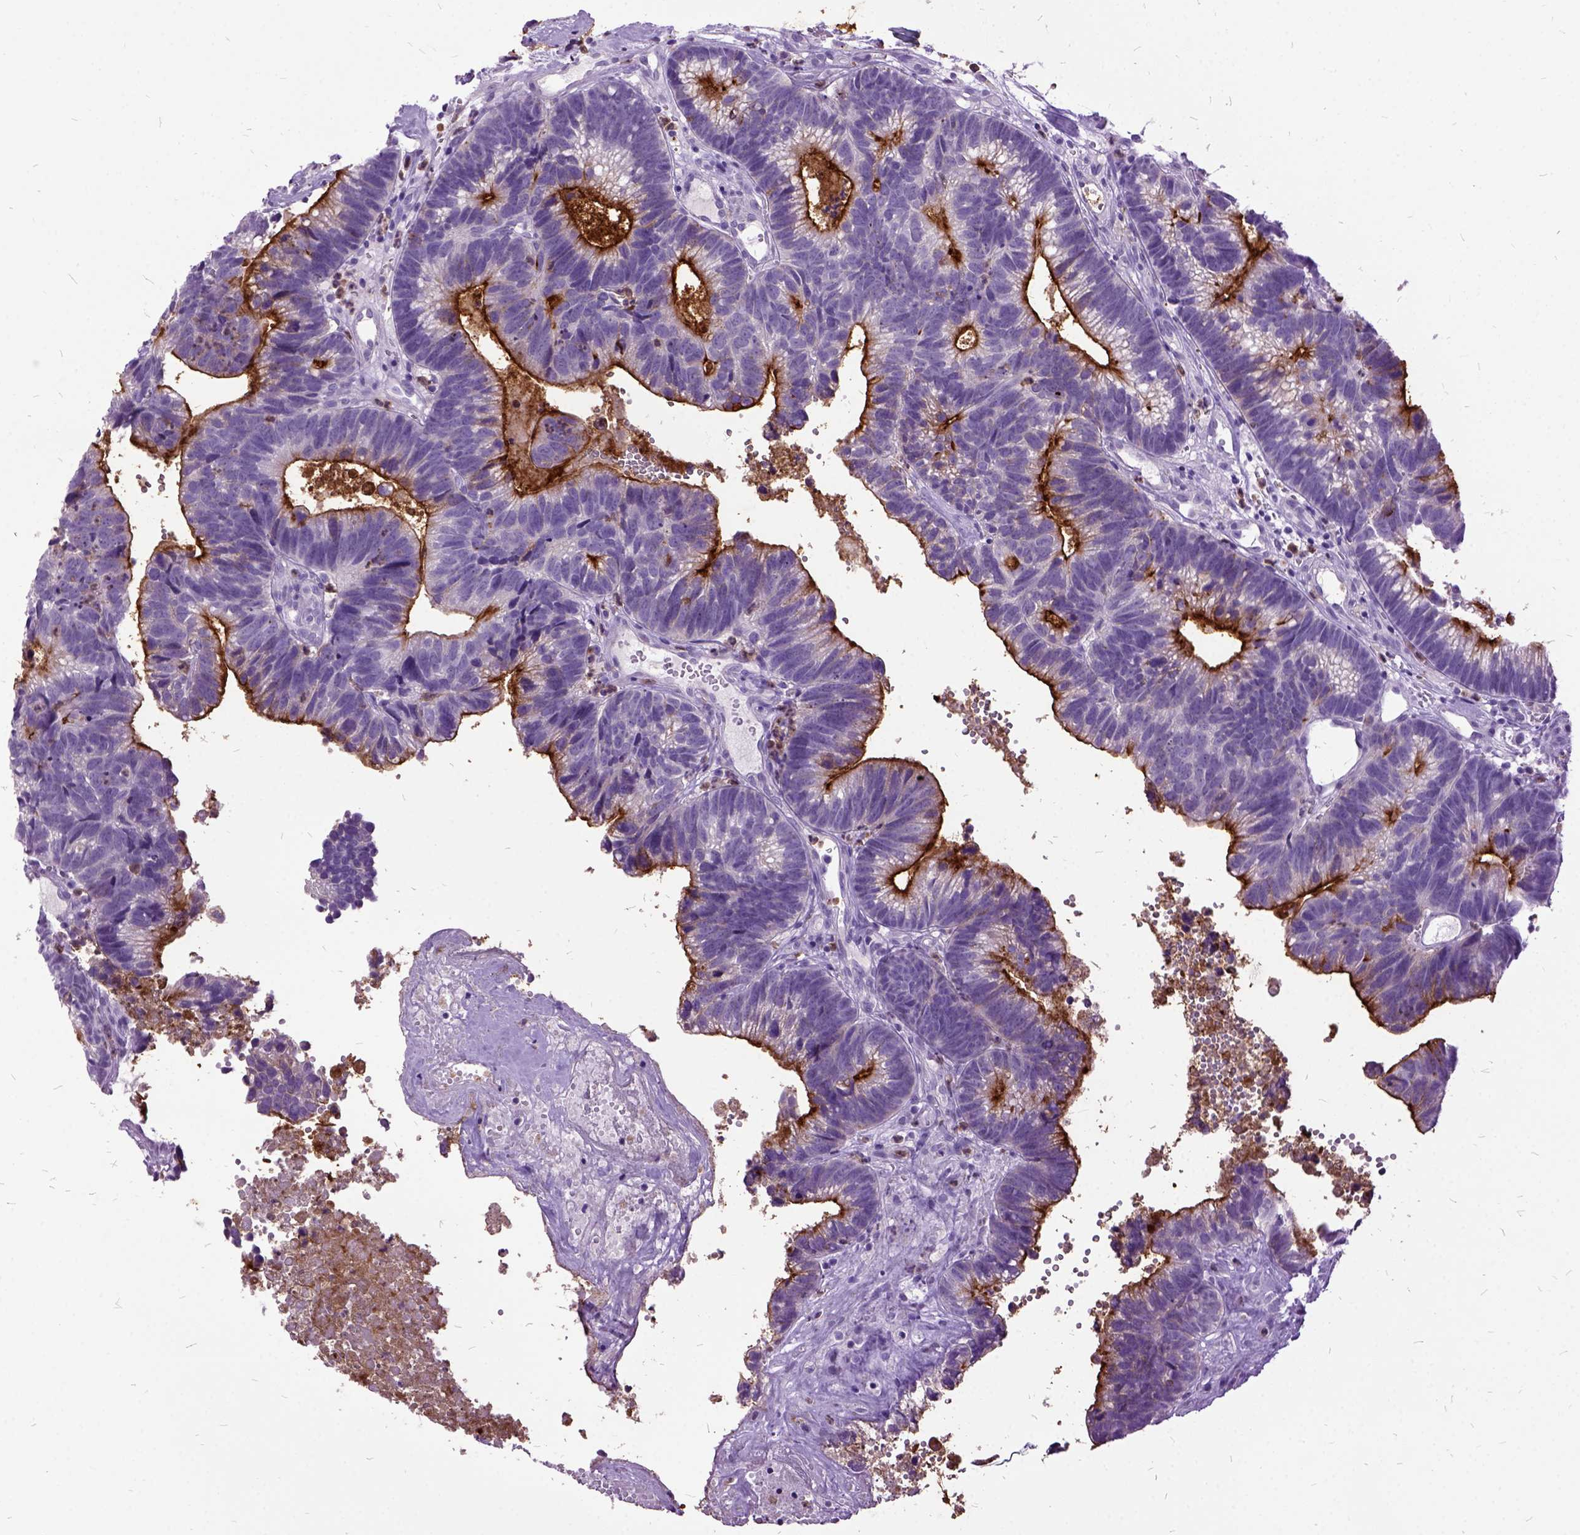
{"staining": {"intensity": "strong", "quantity": "25%-75%", "location": "cytoplasmic/membranous"}, "tissue": "head and neck cancer", "cell_type": "Tumor cells", "image_type": "cancer", "snomed": [{"axis": "morphology", "description": "Adenocarcinoma, NOS"}, {"axis": "topography", "description": "Head-Neck"}], "caption": "DAB immunohistochemical staining of head and neck adenocarcinoma displays strong cytoplasmic/membranous protein positivity in approximately 25%-75% of tumor cells. (Brightfield microscopy of DAB IHC at high magnification).", "gene": "MME", "patient": {"sex": "male", "age": 62}}